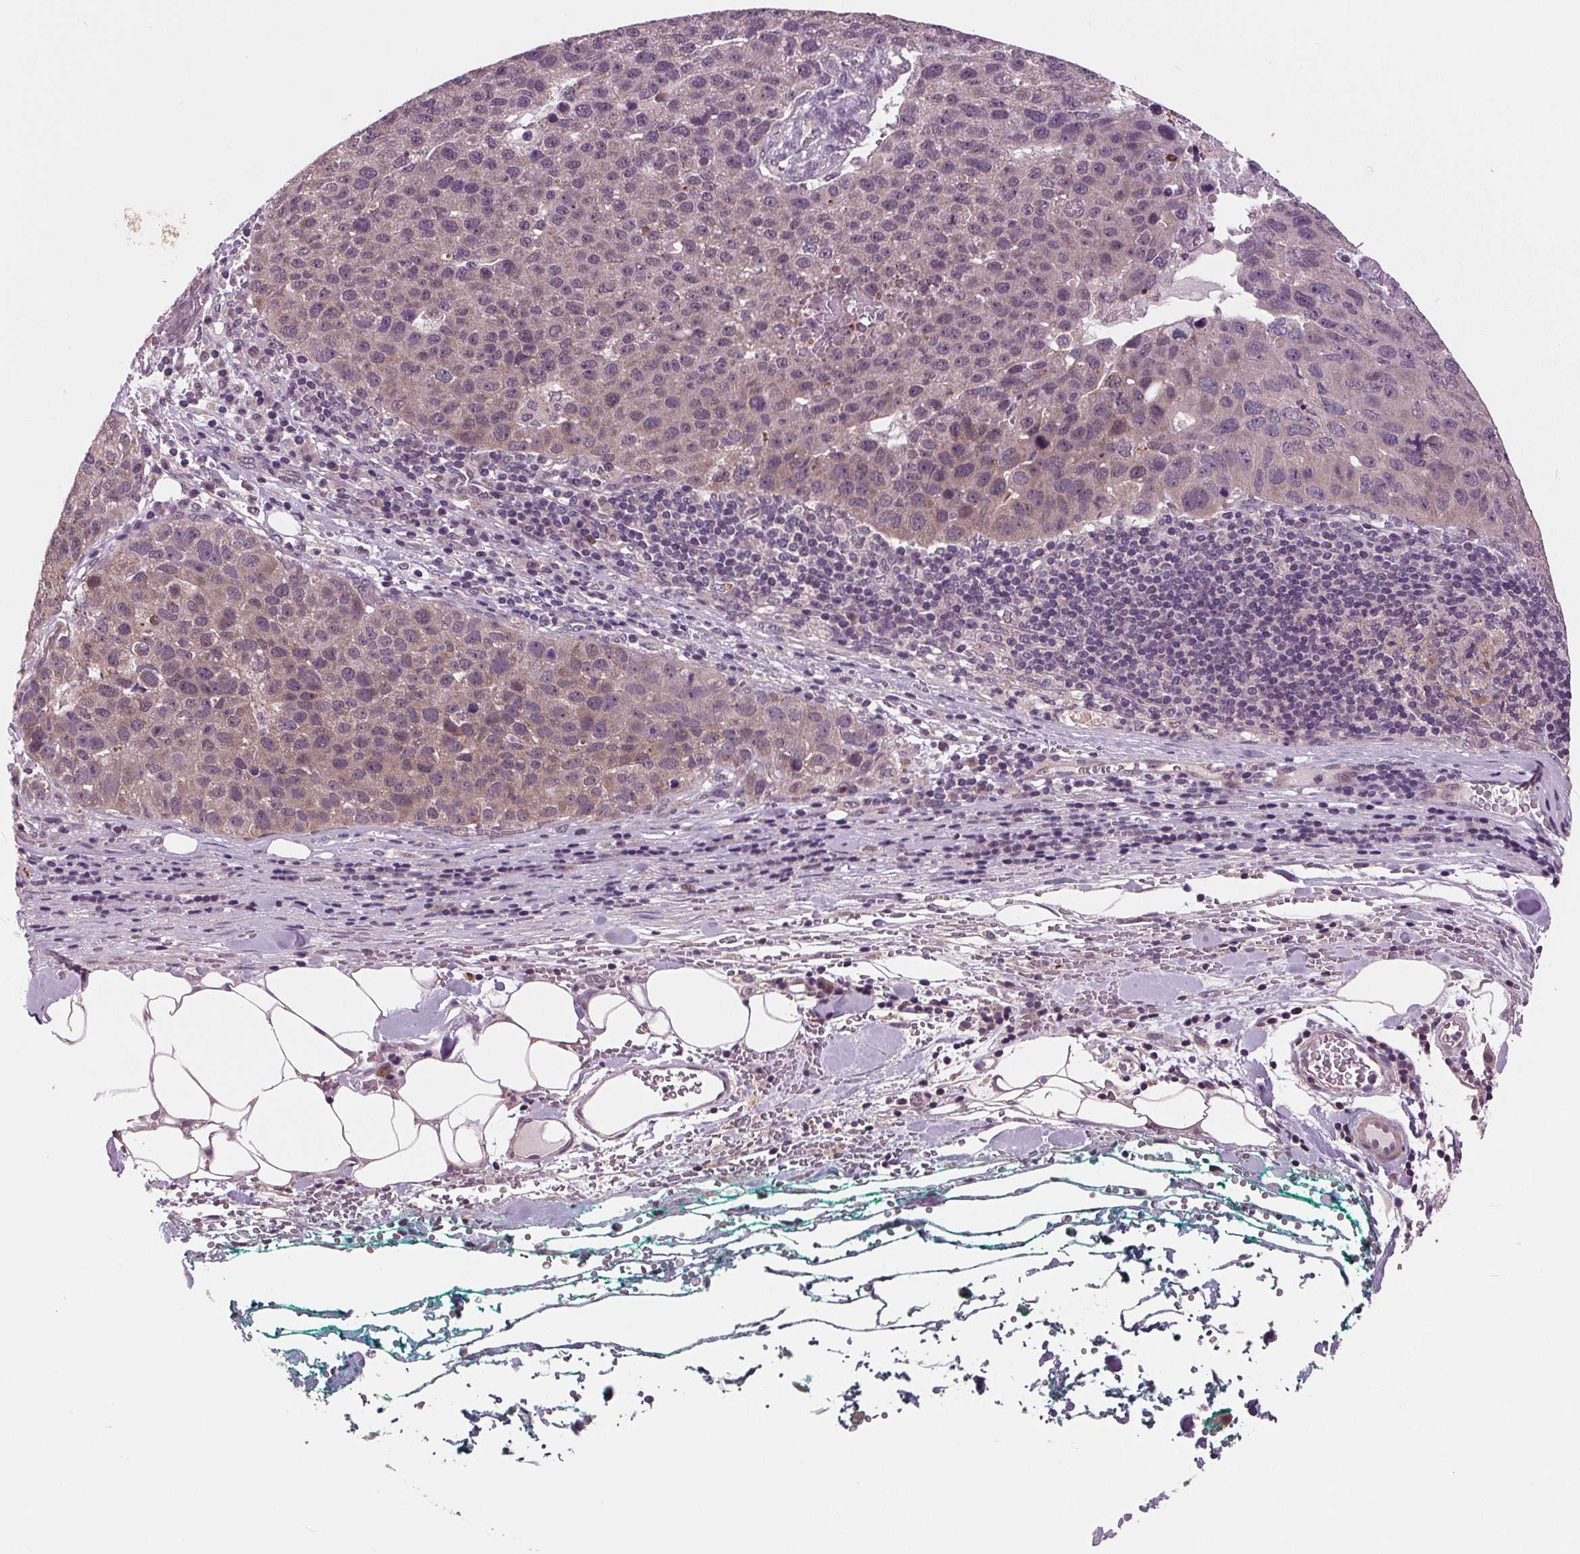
{"staining": {"intensity": "weak", "quantity": "<25%", "location": "cytoplasmic/membranous"}, "tissue": "pancreatic cancer", "cell_type": "Tumor cells", "image_type": "cancer", "snomed": [{"axis": "morphology", "description": "Adenocarcinoma, NOS"}, {"axis": "topography", "description": "Pancreas"}], "caption": "A photomicrograph of pancreatic adenocarcinoma stained for a protein reveals no brown staining in tumor cells.", "gene": "MAPK8", "patient": {"sex": "female", "age": 61}}